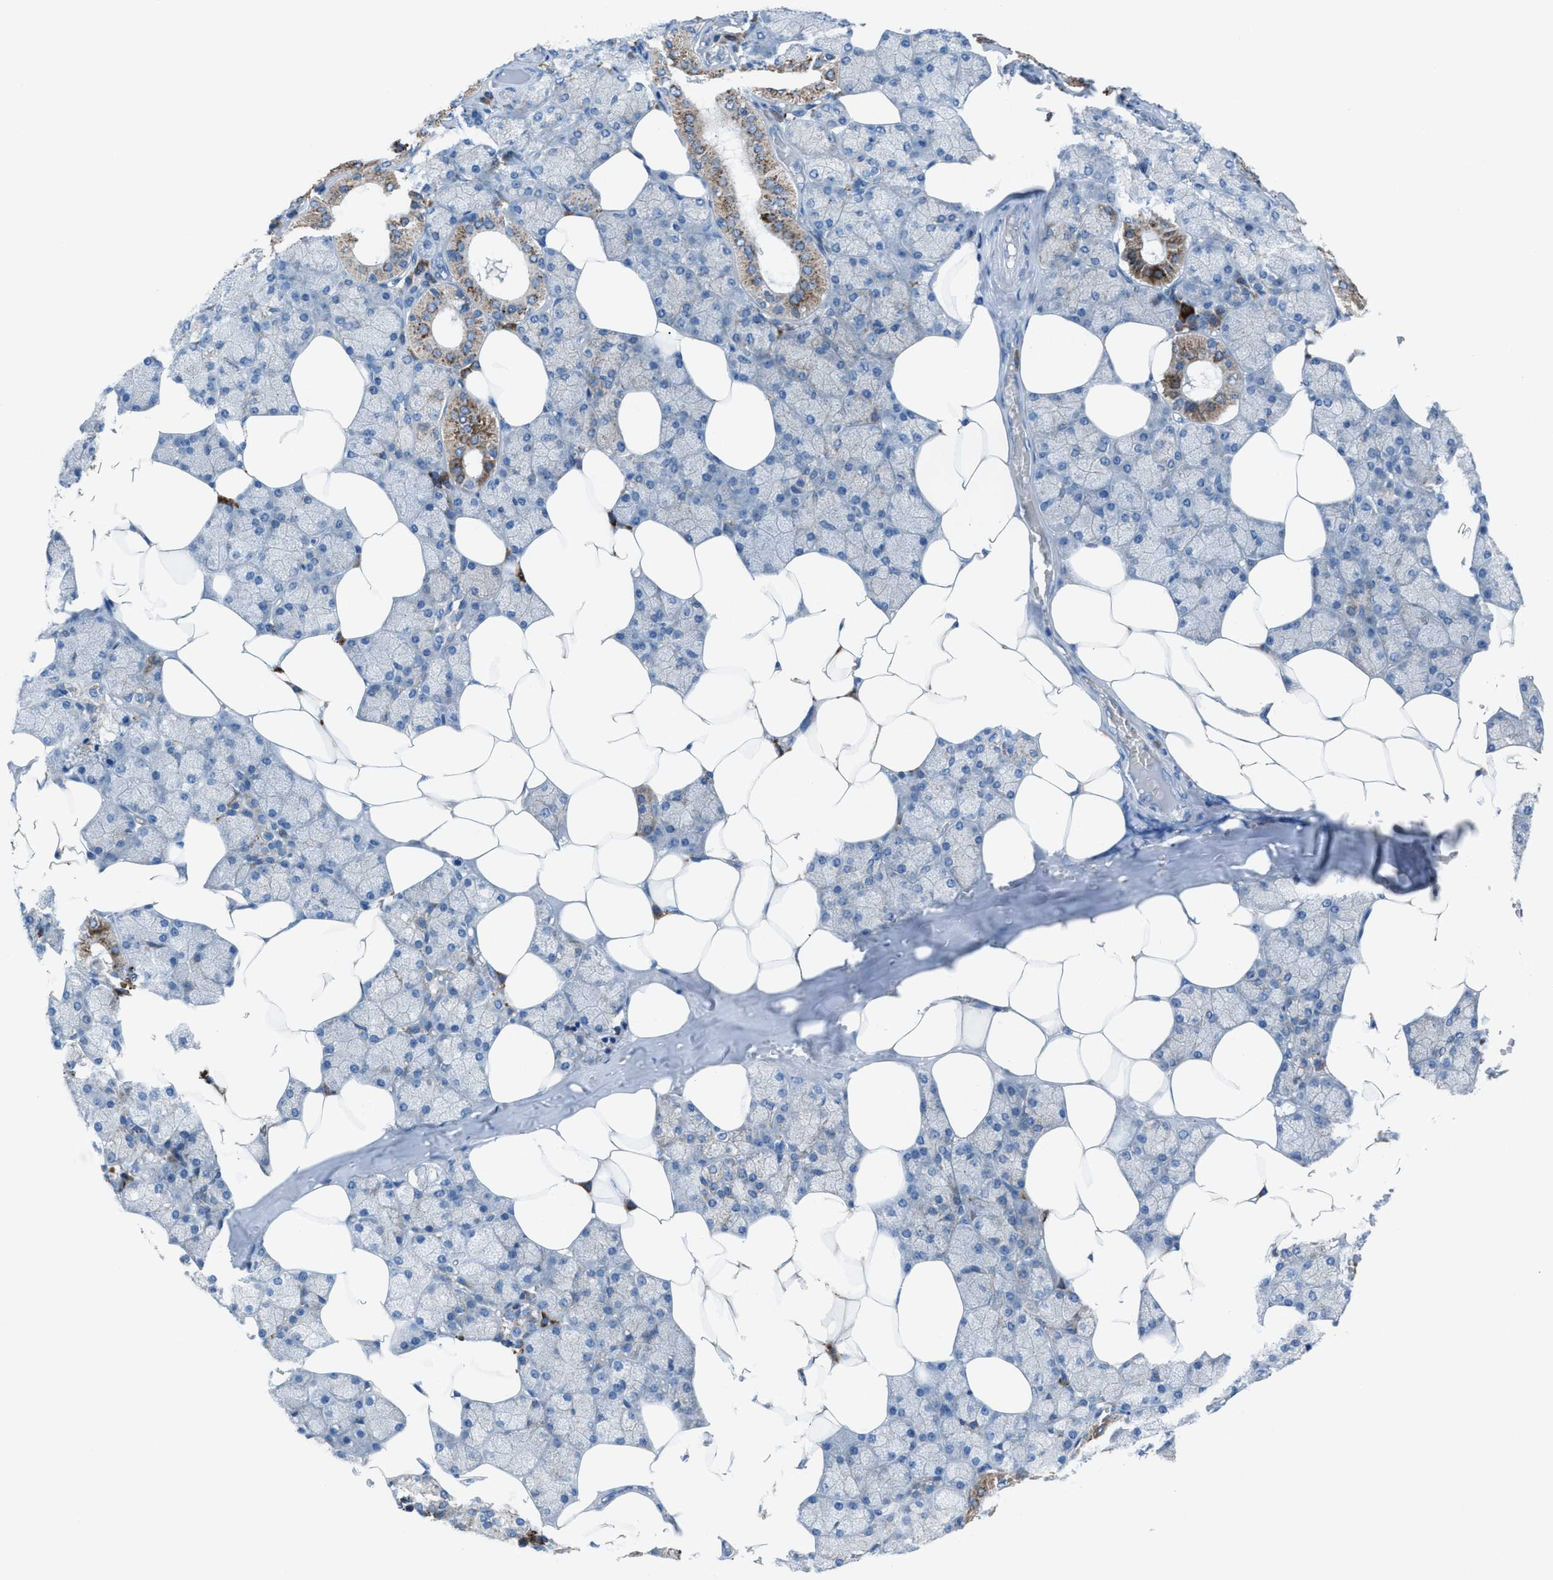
{"staining": {"intensity": "strong", "quantity": "25%-75%", "location": "cytoplasmic/membranous"}, "tissue": "salivary gland", "cell_type": "Glandular cells", "image_type": "normal", "snomed": [{"axis": "morphology", "description": "Normal tissue, NOS"}, {"axis": "topography", "description": "Salivary gland"}], "caption": "IHC of normal human salivary gland demonstrates high levels of strong cytoplasmic/membranous expression in approximately 25%-75% of glandular cells.", "gene": "CD1B", "patient": {"sex": "male", "age": 62}}